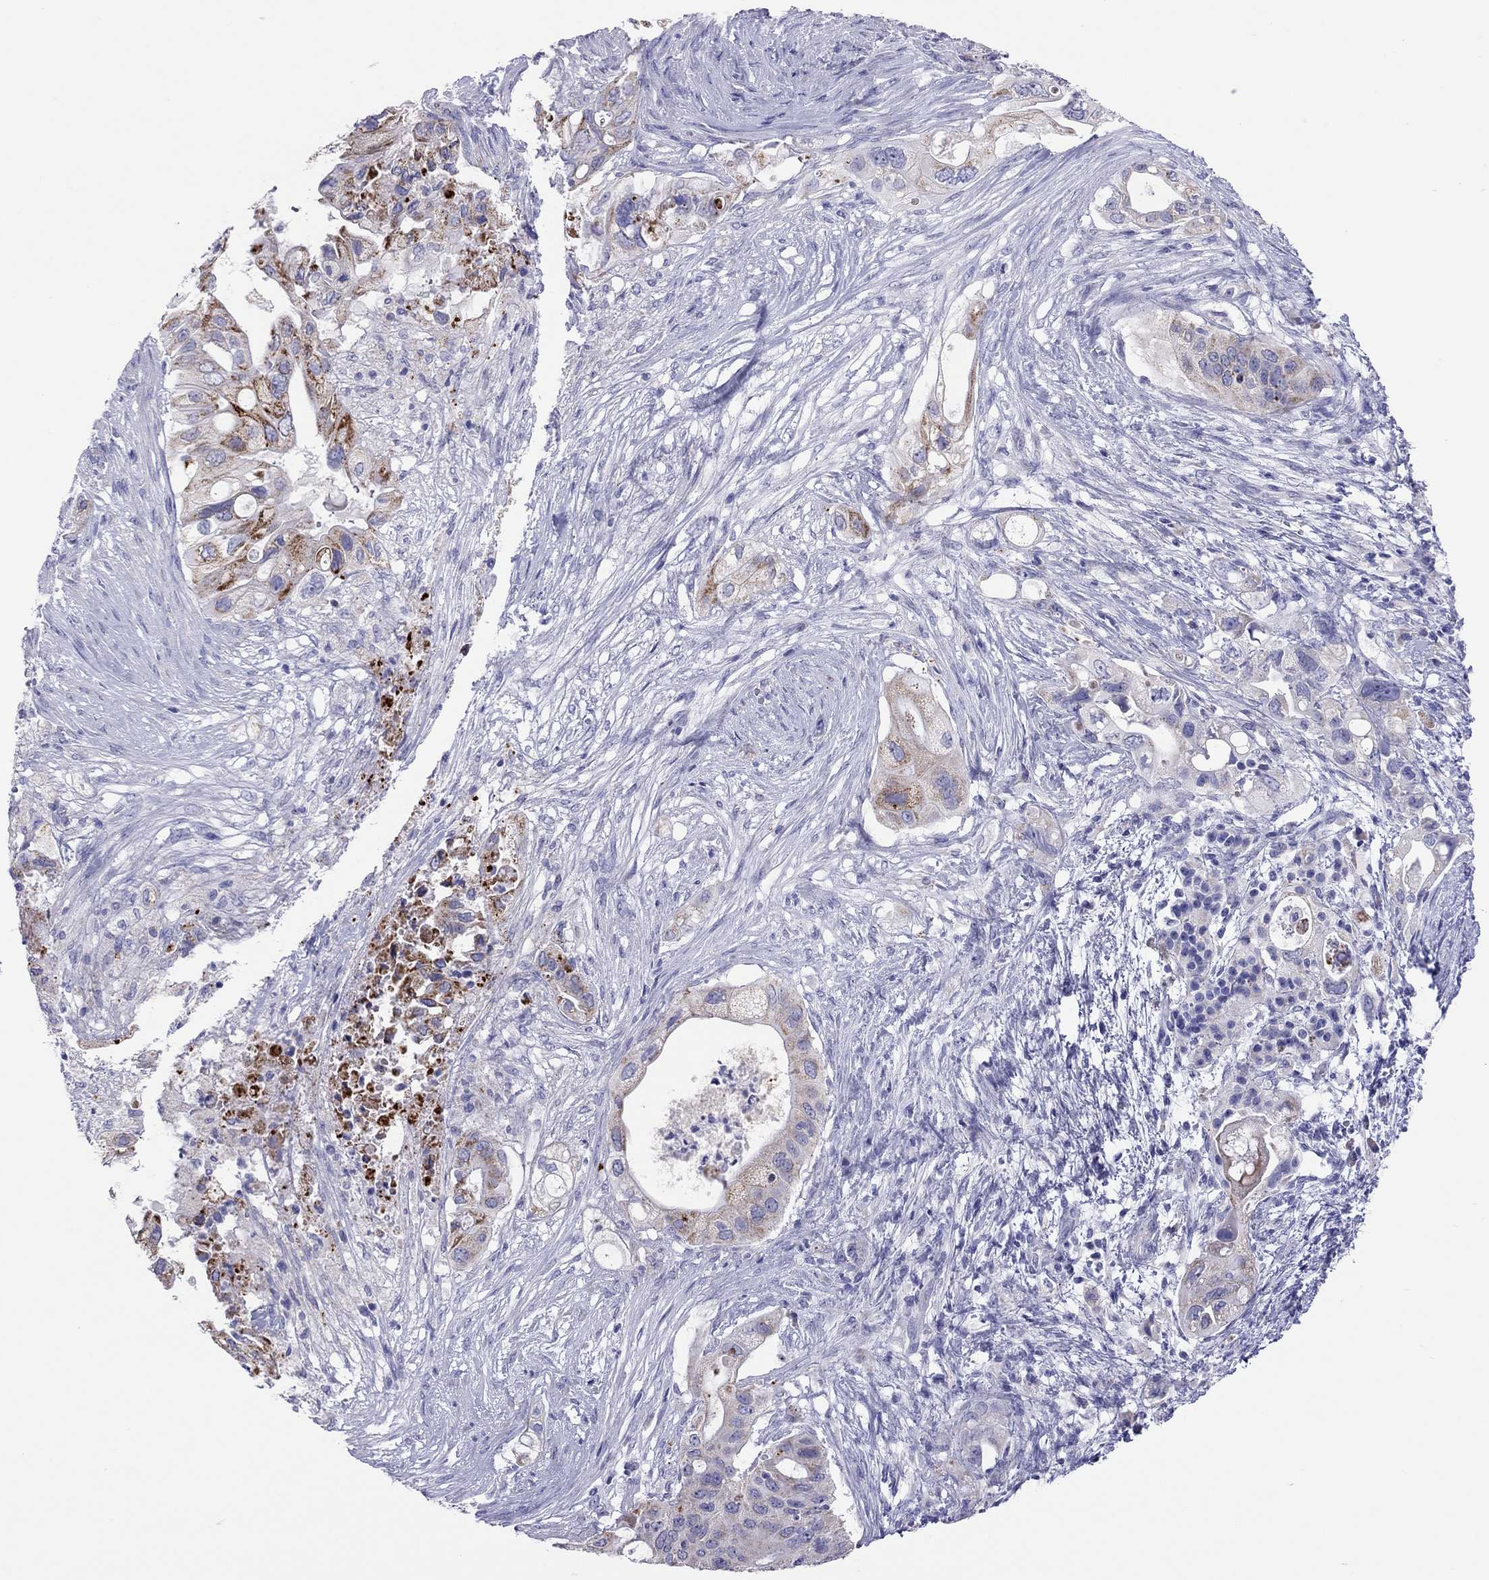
{"staining": {"intensity": "moderate", "quantity": "<25%", "location": "cytoplasmic/membranous"}, "tissue": "pancreatic cancer", "cell_type": "Tumor cells", "image_type": "cancer", "snomed": [{"axis": "morphology", "description": "Adenocarcinoma, NOS"}, {"axis": "topography", "description": "Pancreas"}], "caption": "The micrograph displays a brown stain indicating the presence of a protein in the cytoplasmic/membranous of tumor cells in pancreatic adenocarcinoma. (DAB IHC, brown staining for protein, blue staining for nuclei).", "gene": "COL9A1", "patient": {"sex": "female", "age": 72}}